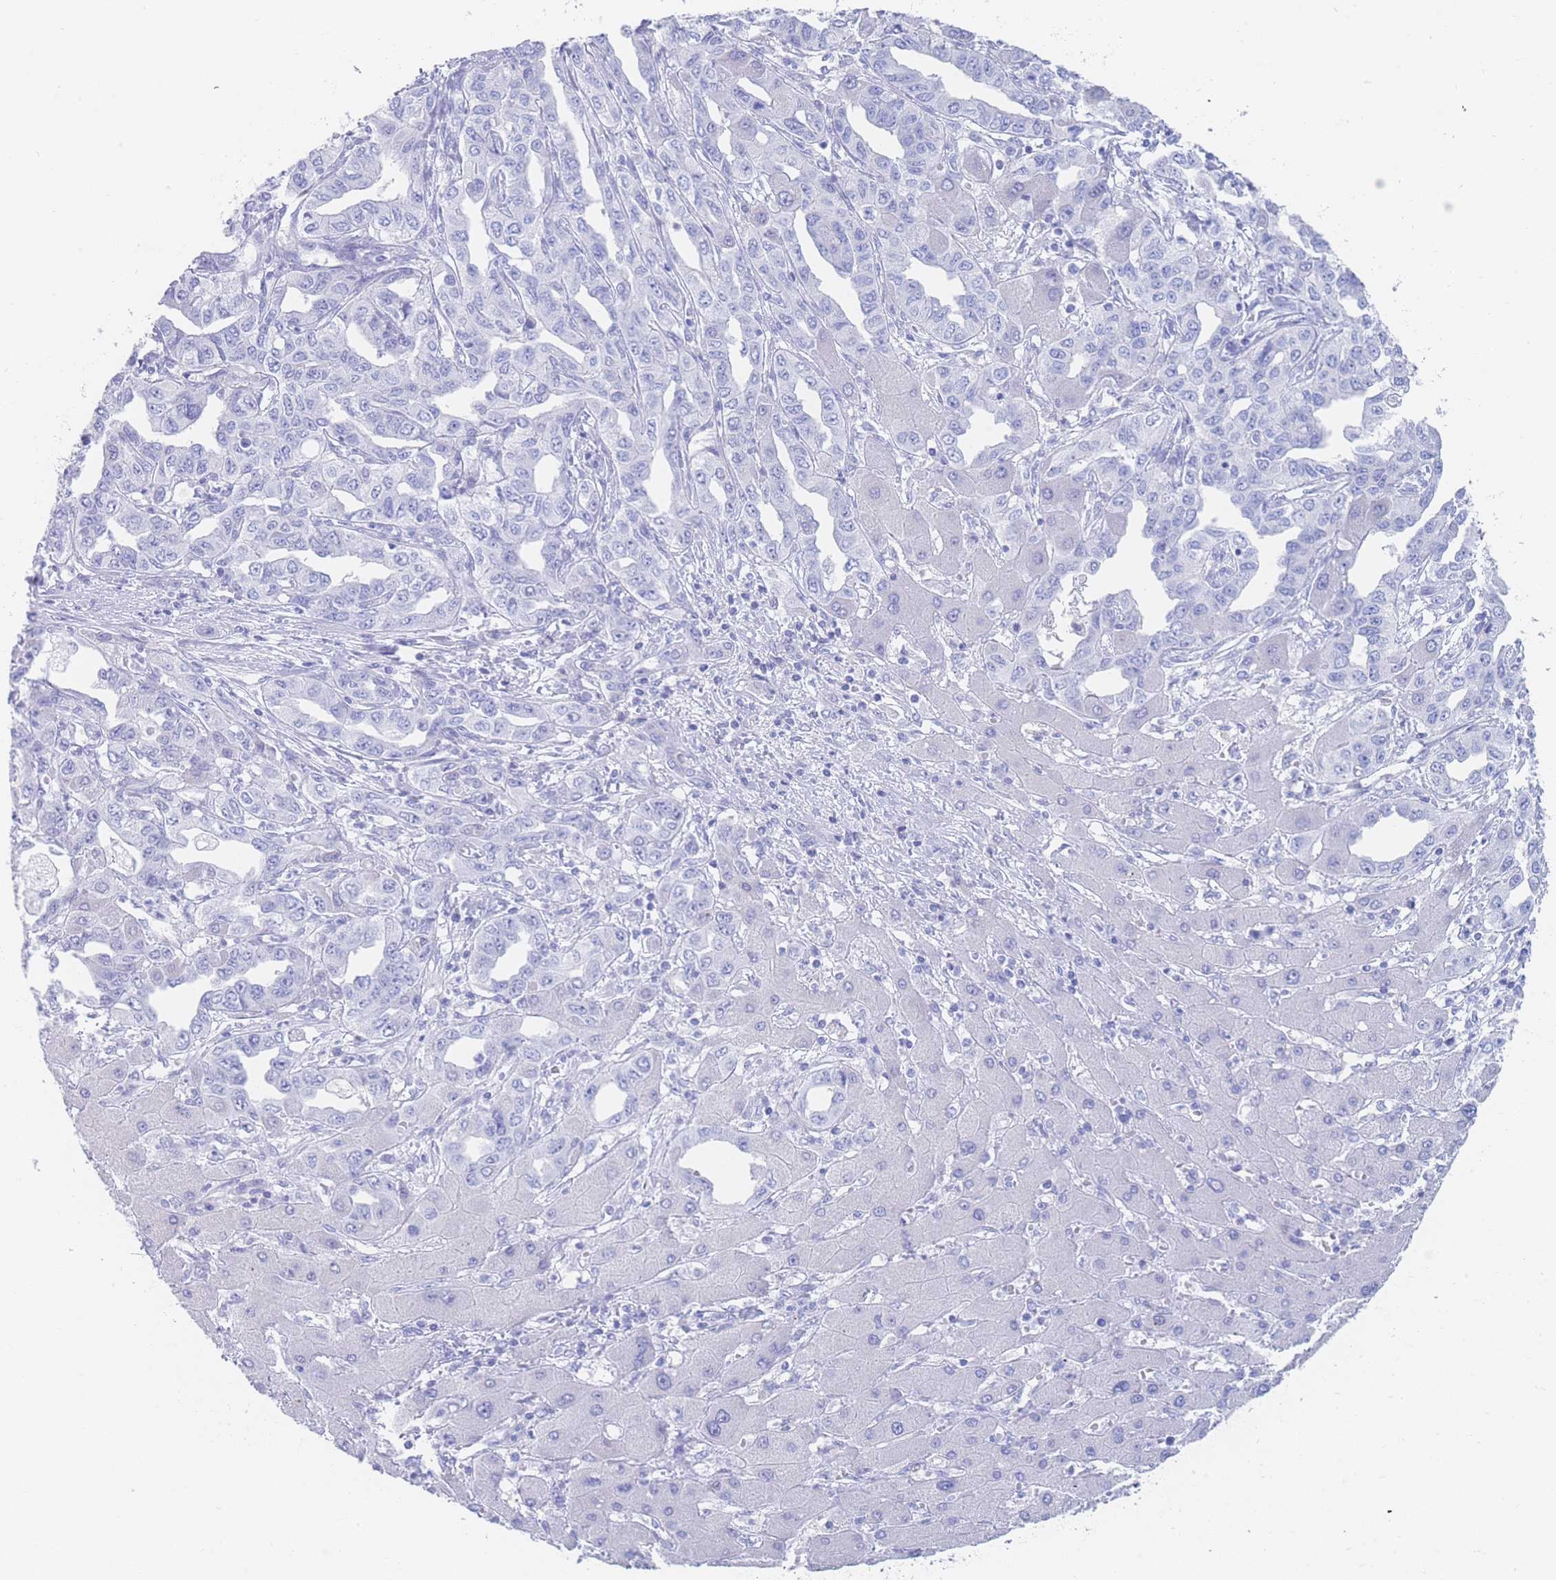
{"staining": {"intensity": "negative", "quantity": "none", "location": "none"}, "tissue": "liver cancer", "cell_type": "Tumor cells", "image_type": "cancer", "snomed": [{"axis": "morphology", "description": "Cholangiocarcinoma"}, {"axis": "topography", "description": "Liver"}], "caption": "Tumor cells are negative for brown protein staining in liver cancer. The staining was performed using DAB (3,3'-diaminobenzidine) to visualize the protein expression in brown, while the nuclei were stained in blue with hematoxylin (Magnification: 20x).", "gene": "LZTFL1", "patient": {"sex": "male", "age": 59}}